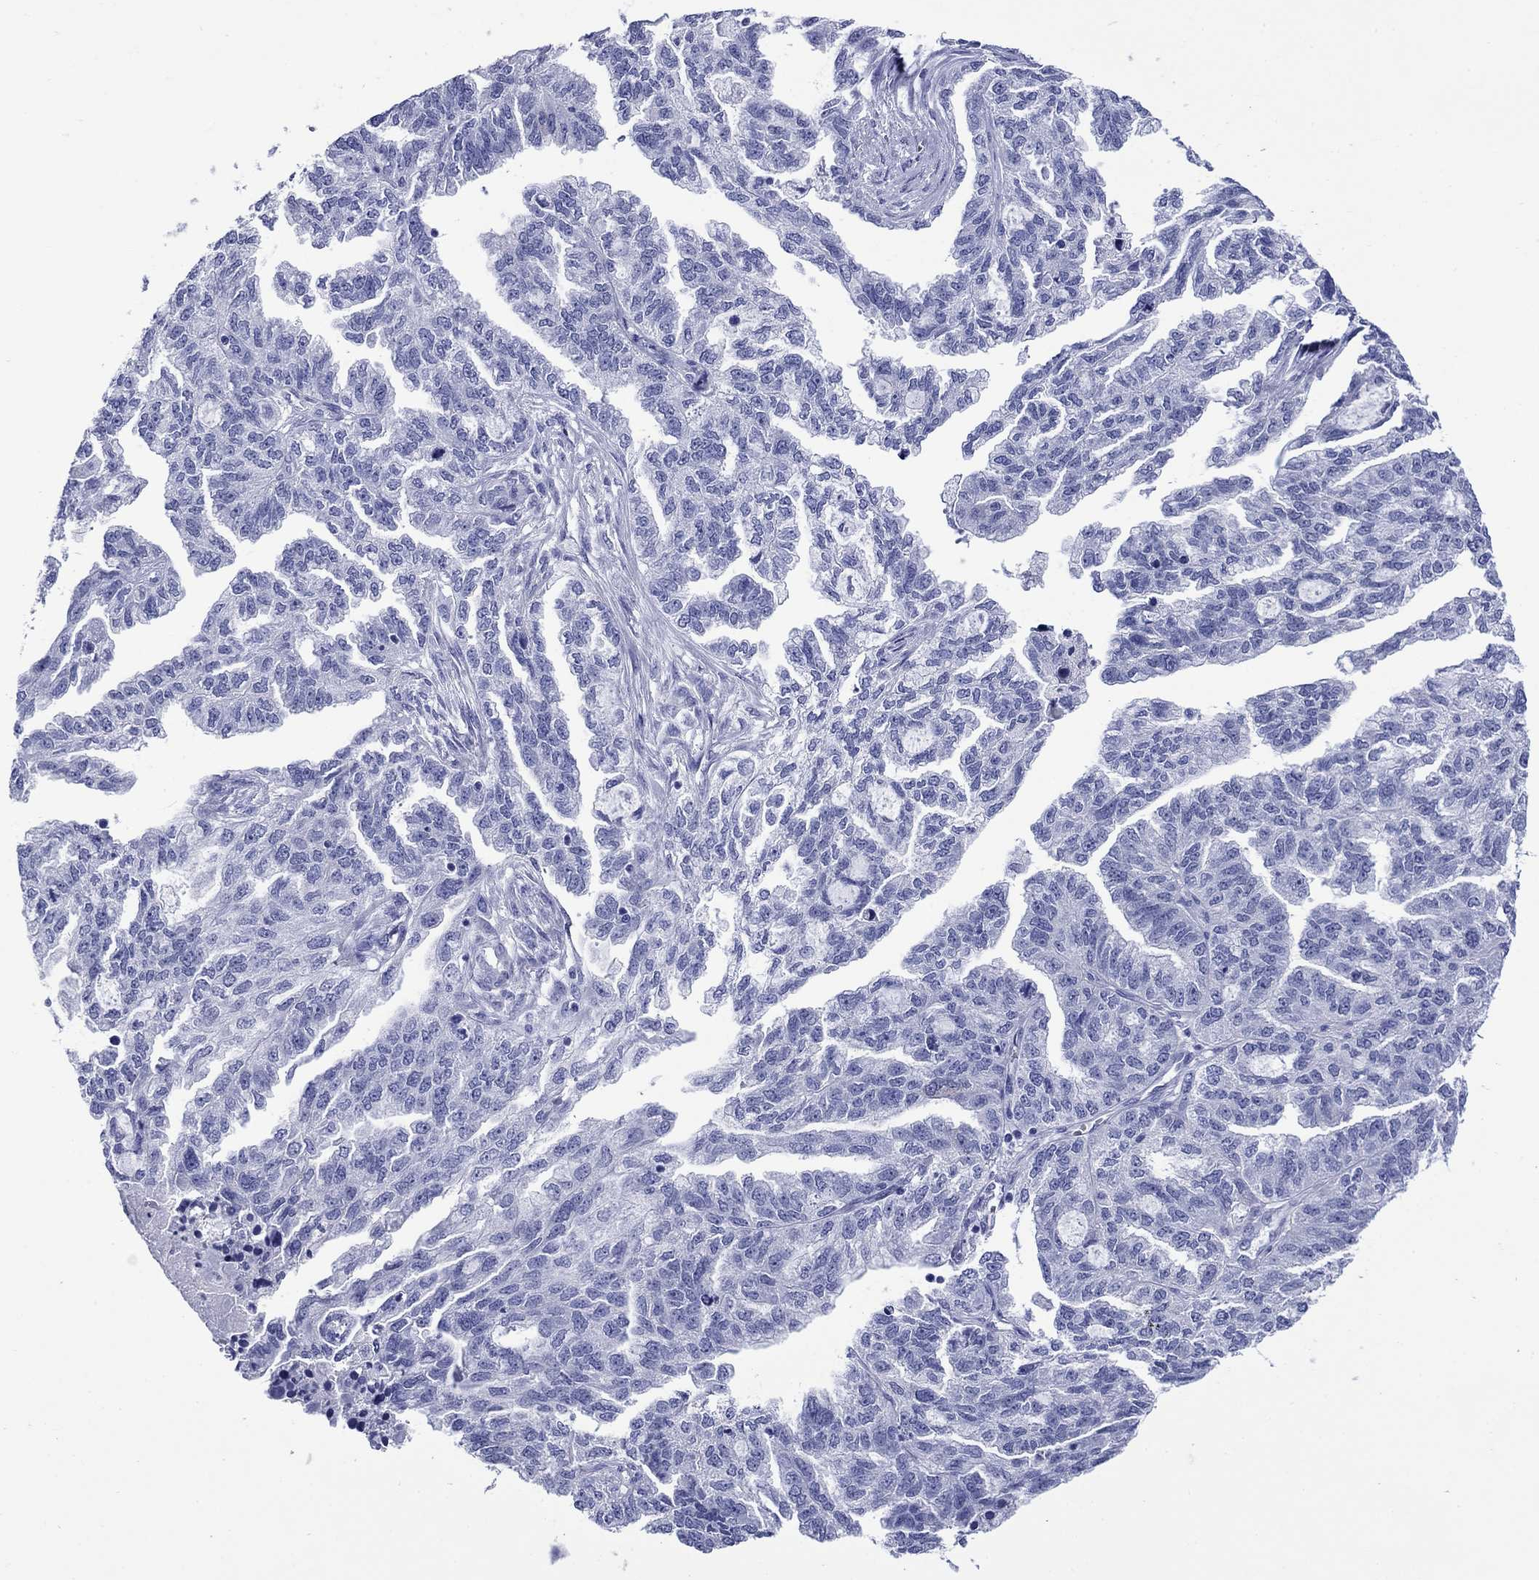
{"staining": {"intensity": "negative", "quantity": "none", "location": "none"}, "tissue": "ovarian cancer", "cell_type": "Tumor cells", "image_type": "cancer", "snomed": [{"axis": "morphology", "description": "Cystadenocarcinoma, serous, NOS"}, {"axis": "topography", "description": "Ovary"}], "caption": "High power microscopy photomicrograph of an IHC histopathology image of ovarian cancer (serous cystadenocarcinoma), revealing no significant positivity in tumor cells.", "gene": "ROM1", "patient": {"sex": "female", "age": 51}}